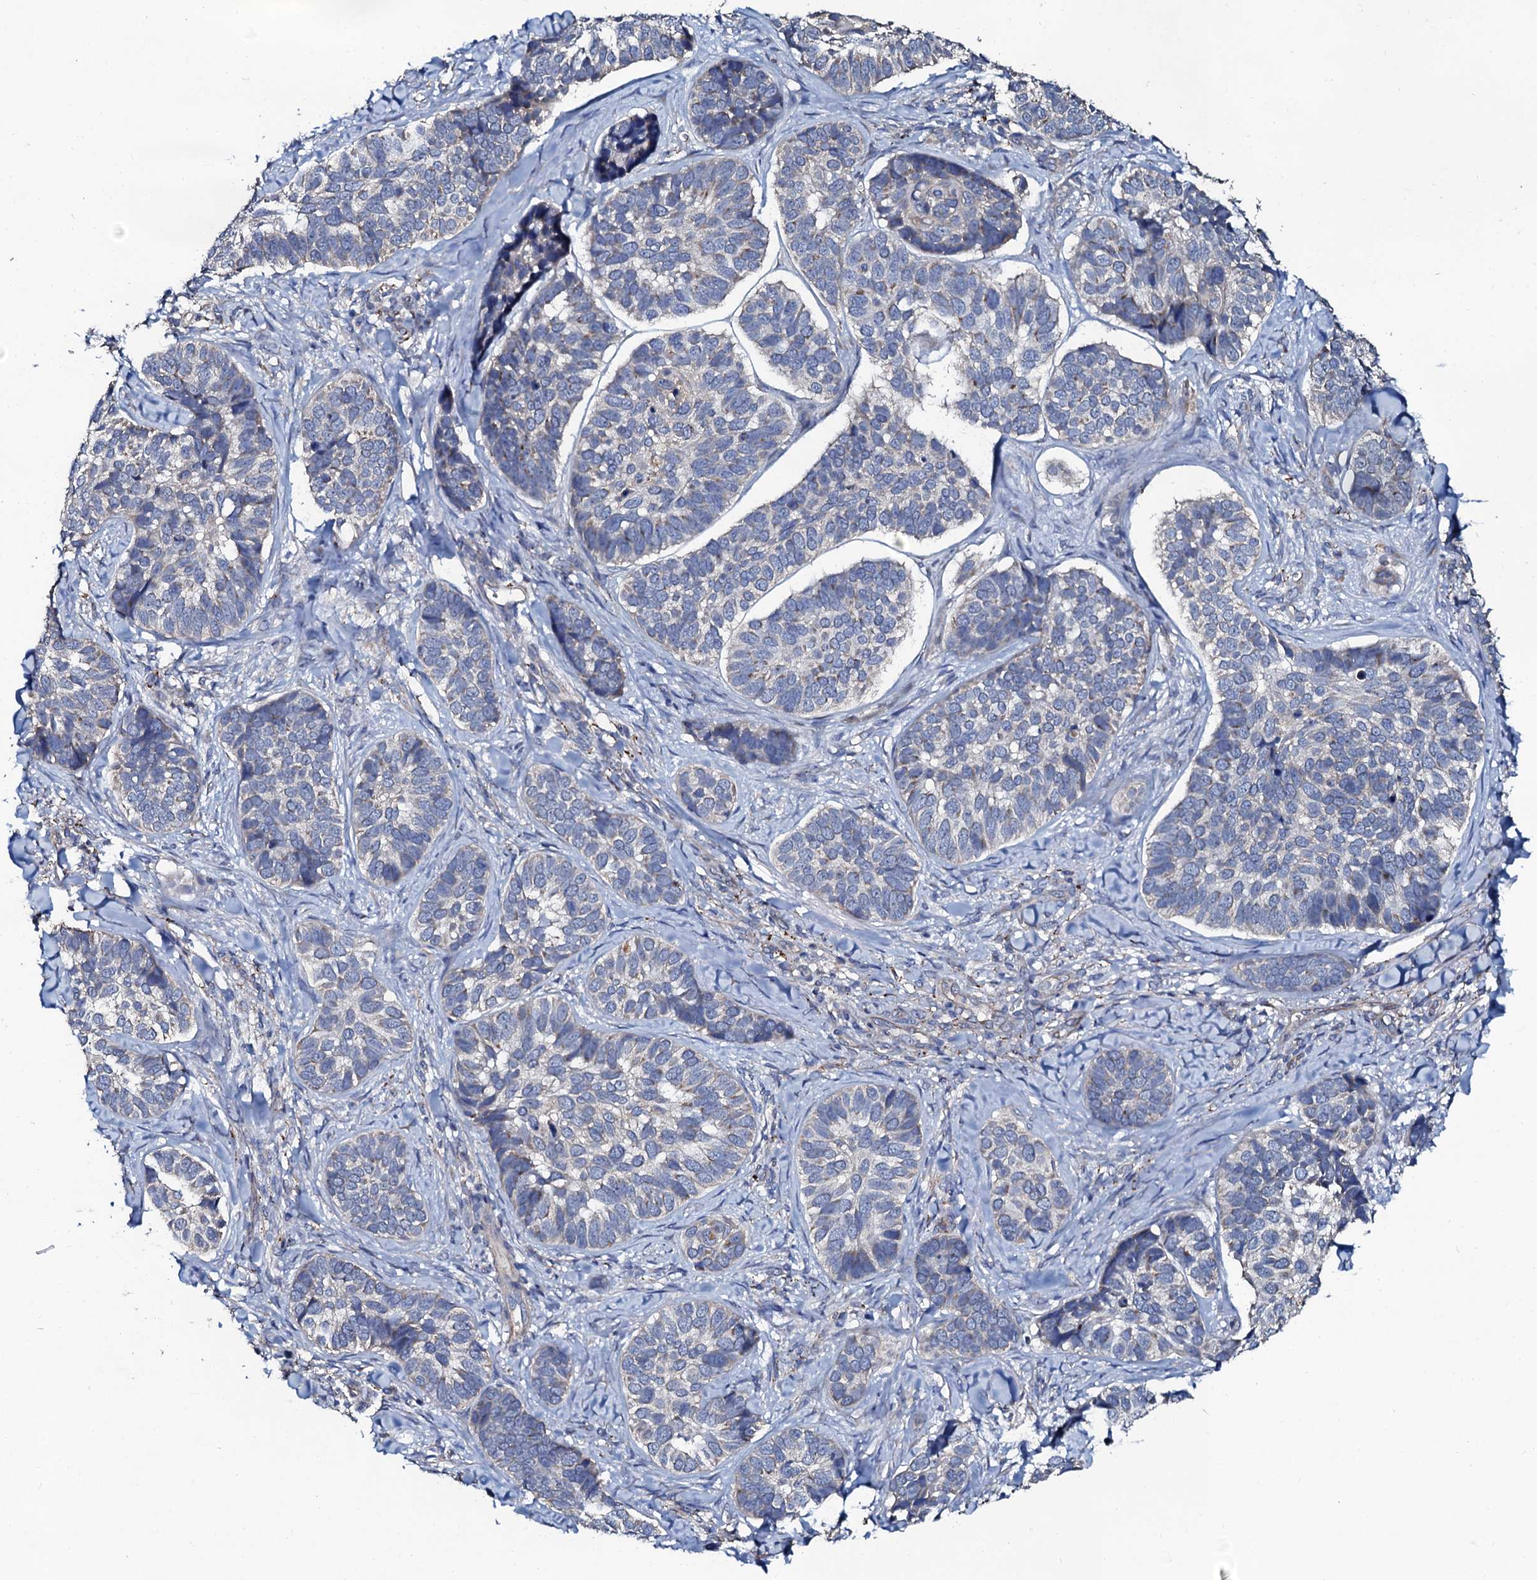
{"staining": {"intensity": "negative", "quantity": "none", "location": "none"}, "tissue": "skin cancer", "cell_type": "Tumor cells", "image_type": "cancer", "snomed": [{"axis": "morphology", "description": "Basal cell carcinoma"}, {"axis": "topography", "description": "Skin"}], "caption": "Skin basal cell carcinoma stained for a protein using IHC displays no positivity tumor cells.", "gene": "GLCE", "patient": {"sex": "male", "age": 62}}